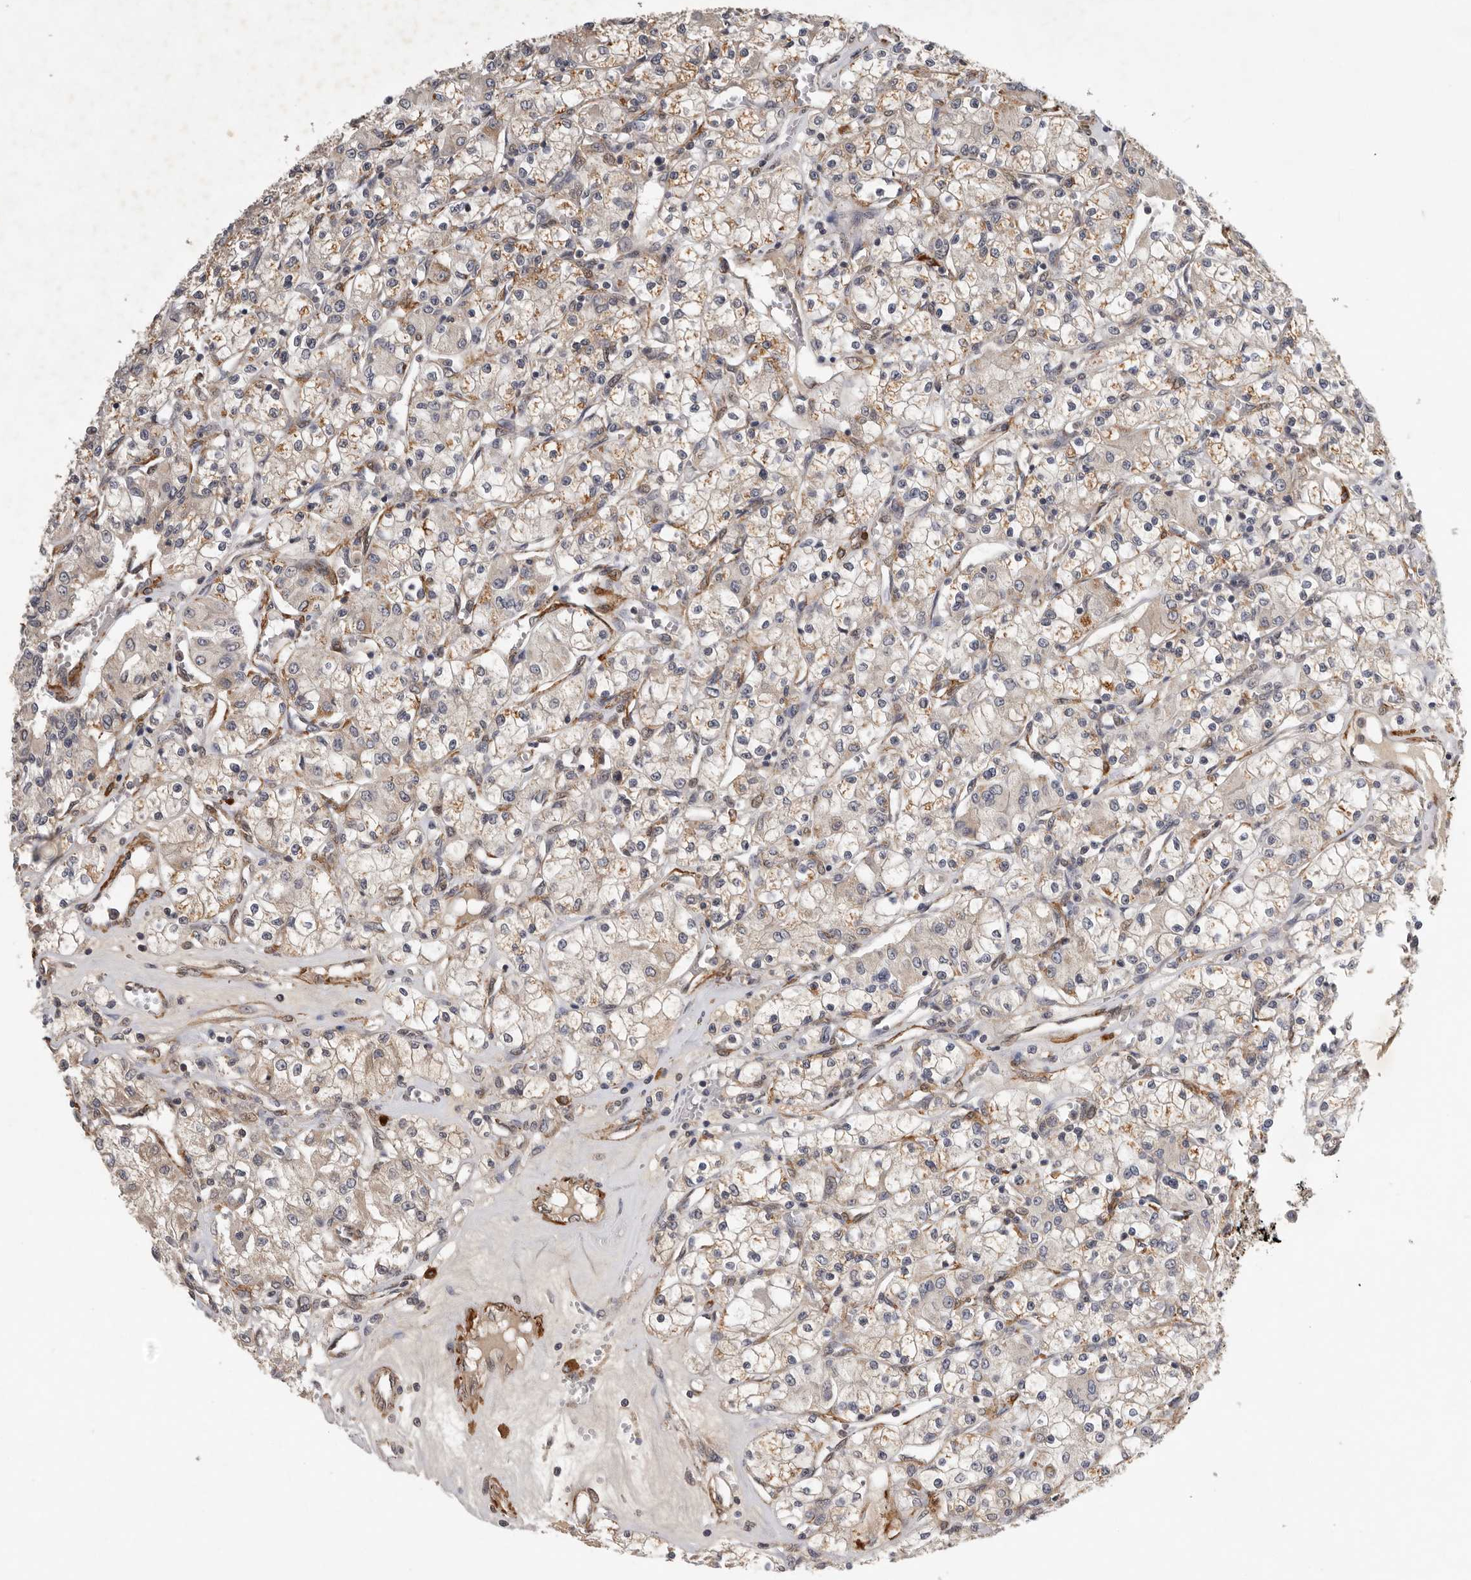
{"staining": {"intensity": "moderate", "quantity": "25%-75%", "location": "cytoplasmic/membranous"}, "tissue": "renal cancer", "cell_type": "Tumor cells", "image_type": "cancer", "snomed": [{"axis": "morphology", "description": "Adenocarcinoma, NOS"}, {"axis": "topography", "description": "Kidney"}], "caption": "Approximately 25%-75% of tumor cells in human adenocarcinoma (renal) reveal moderate cytoplasmic/membranous protein positivity as visualized by brown immunohistochemical staining.", "gene": "RNF157", "patient": {"sex": "female", "age": 59}}